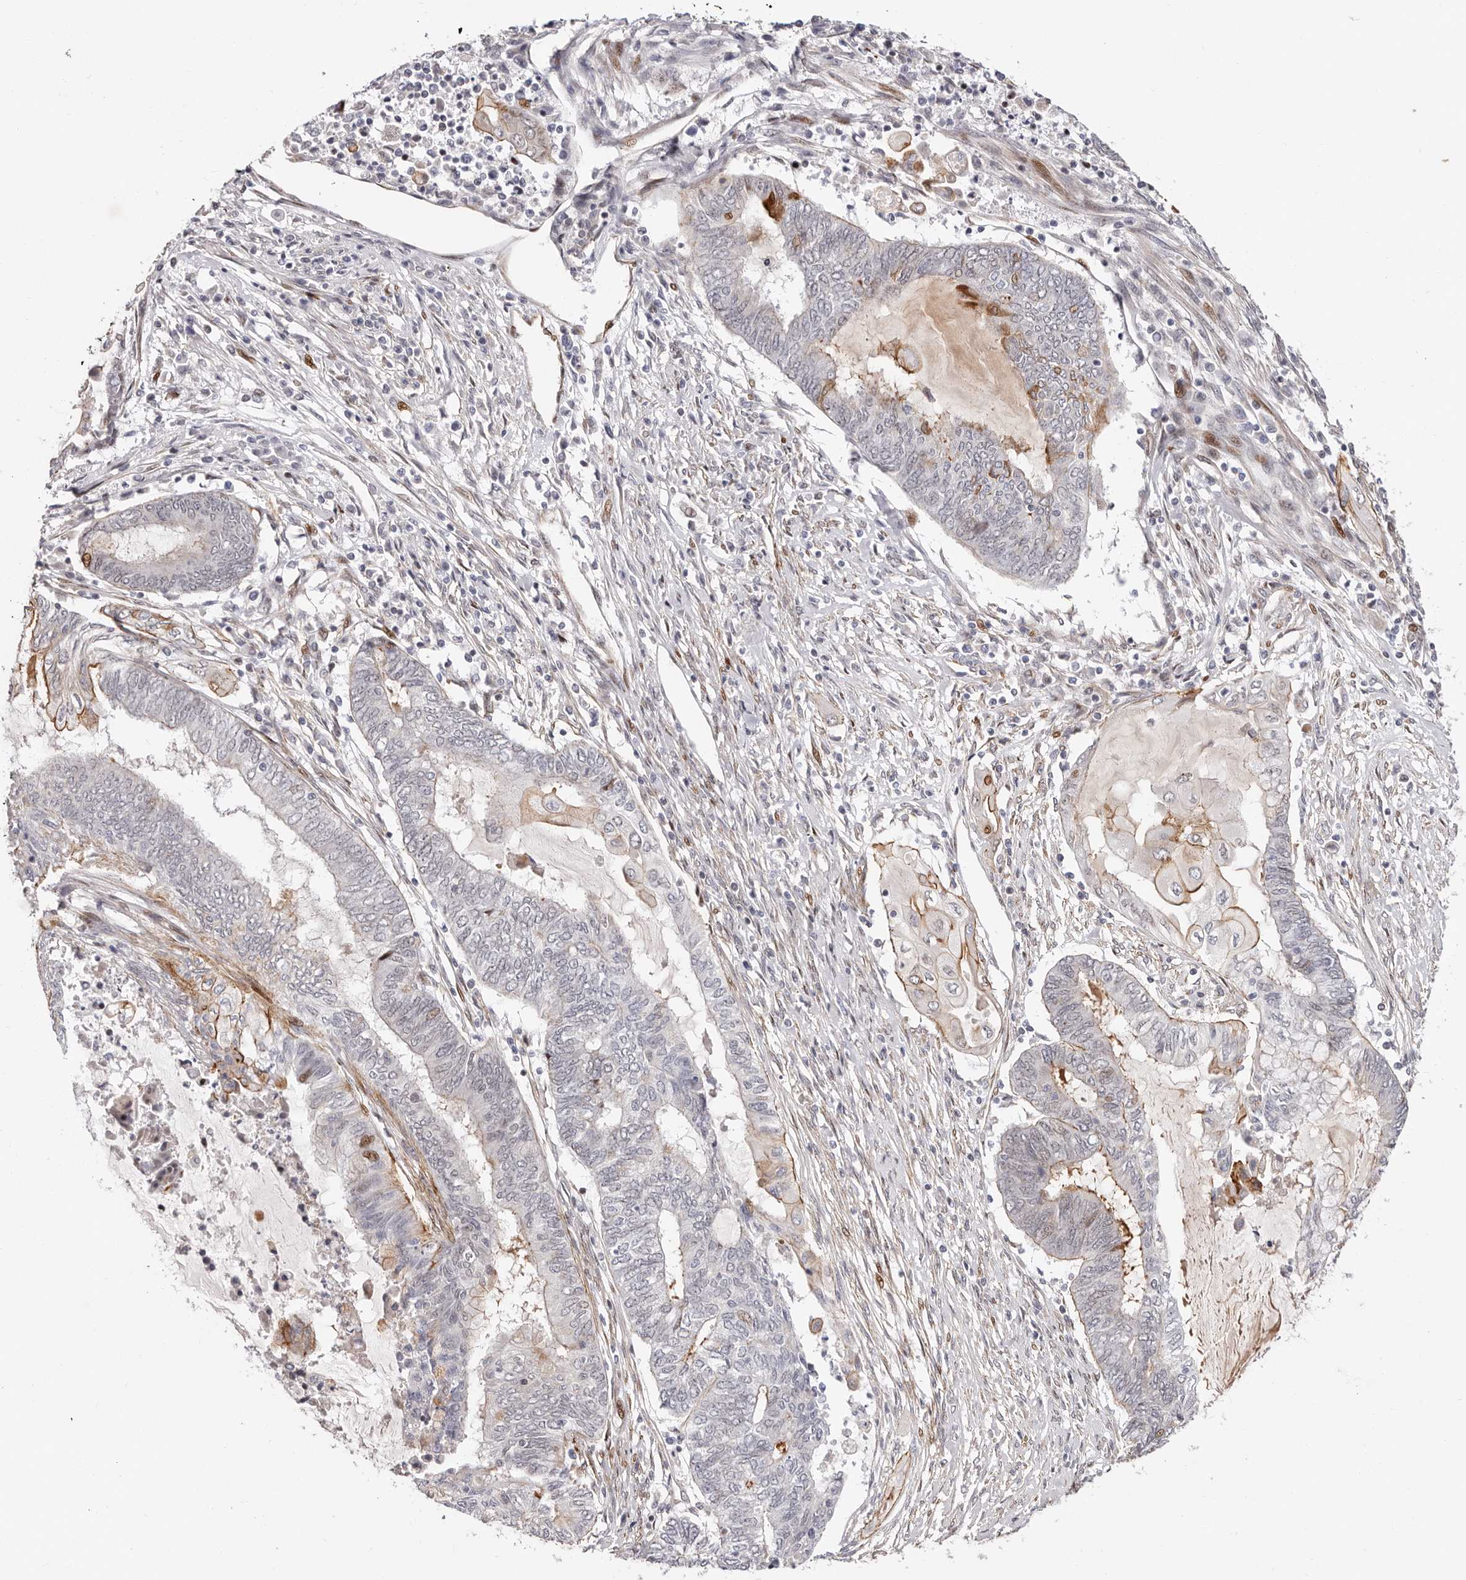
{"staining": {"intensity": "moderate", "quantity": "<25%", "location": "cytoplasmic/membranous,nuclear"}, "tissue": "endometrial cancer", "cell_type": "Tumor cells", "image_type": "cancer", "snomed": [{"axis": "morphology", "description": "Adenocarcinoma, NOS"}, {"axis": "topography", "description": "Uterus"}, {"axis": "topography", "description": "Endometrium"}], "caption": "Immunohistochemistry micrograph of neoplastic tissue: human endometrial cancer stained using IHC displays low levels of moderate protein expression localized specifically in the cytoplasmic/membranous and nuclear of tumor cells, appearing as a cytoplasmic/membranous and nuclear brown color.", "gene": "EPHX3", "patient": {"sex": "female", "age": 70}}